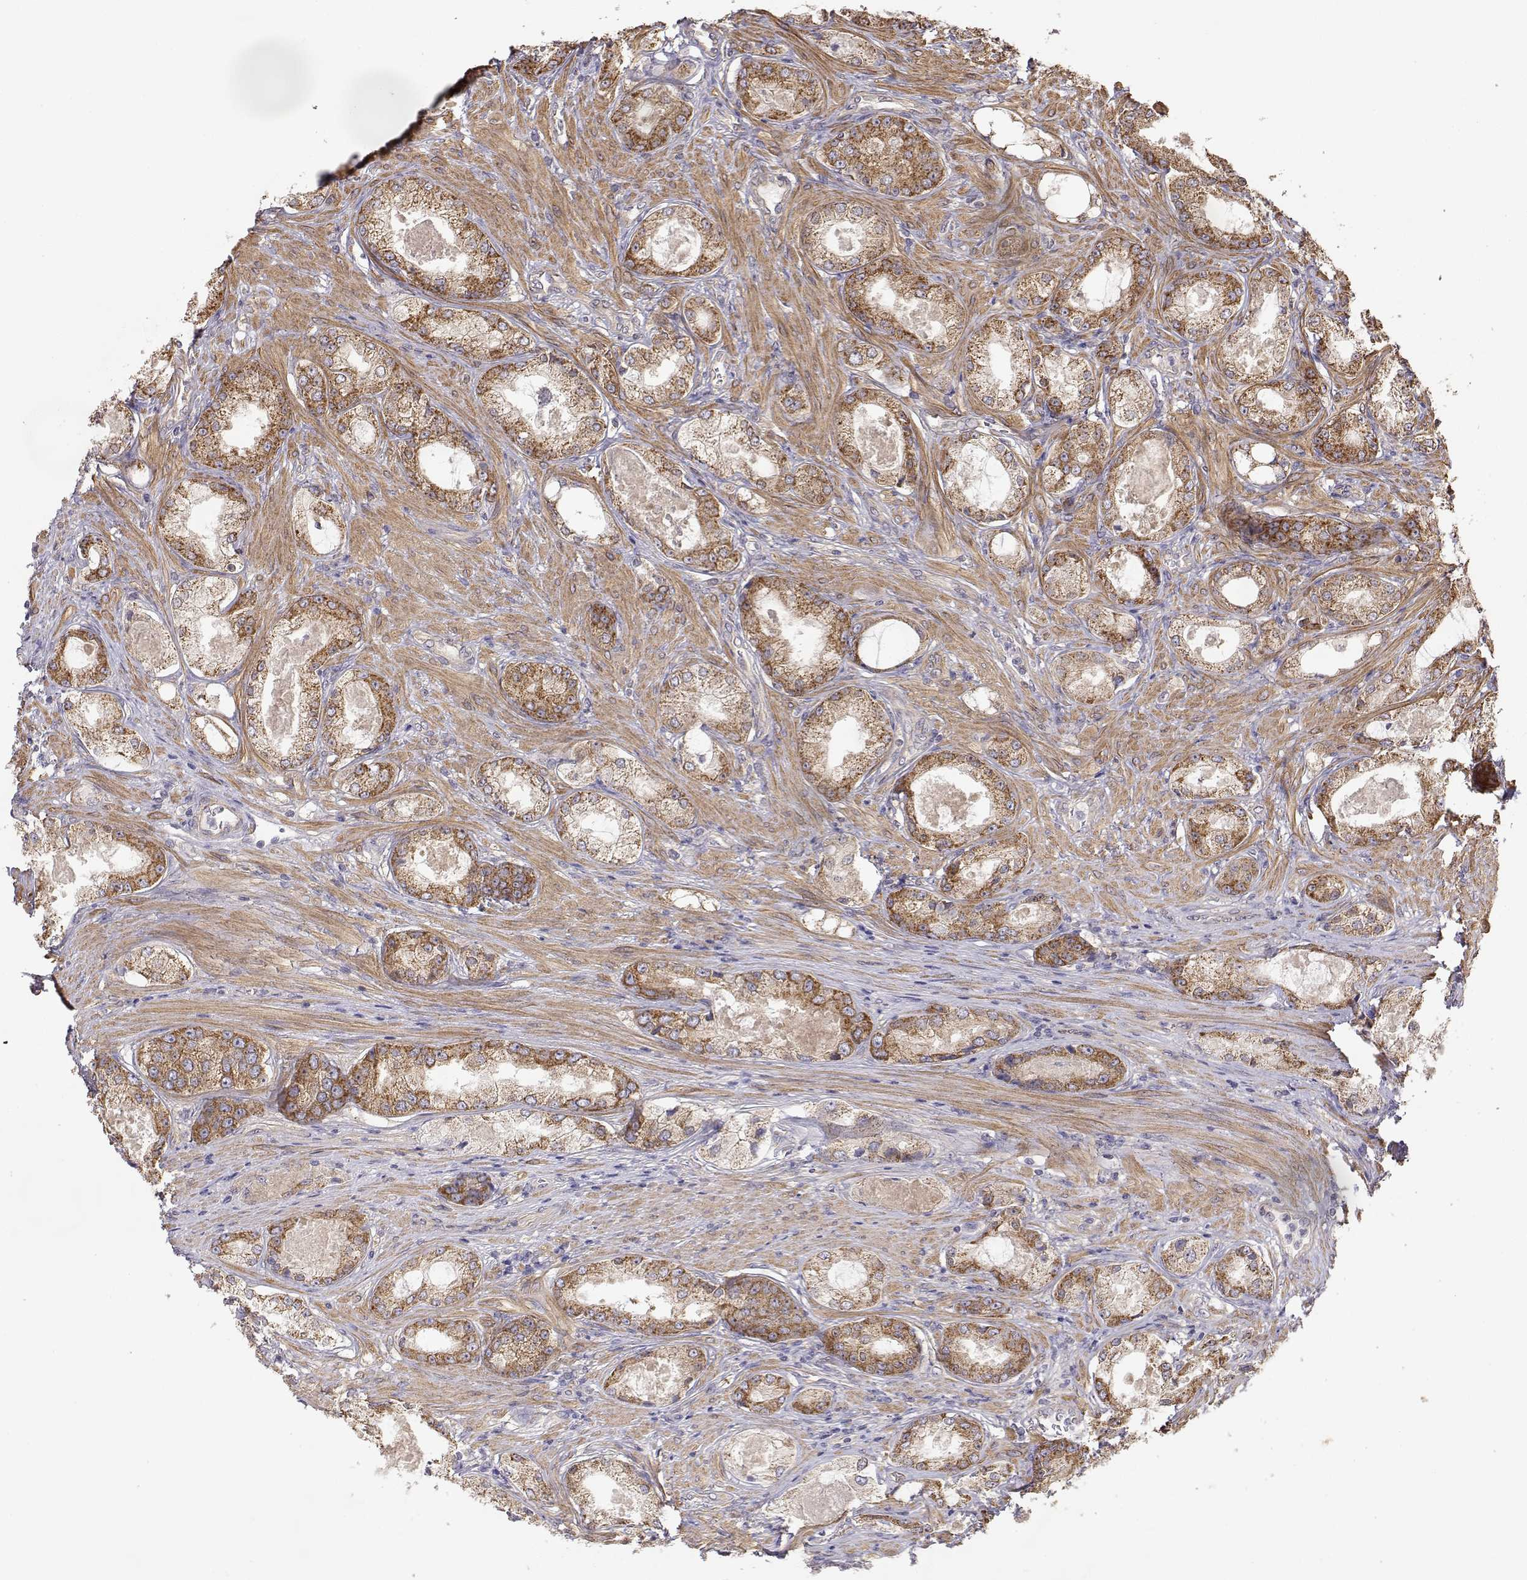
{"staining": {"intensity": "strong", "quantity": ">75%", "location": "cytoplasmic/membranous"}, "tissue": "prostate cancer", "cell_type": "Tumor cells", "image_type": "cancer", "snomed": [{"axis": "morphology", "description": "Adenocarcinoma, Low grade"}, {"axis": "topography", "description": "Prostate"}], "caption": "Immunohistochemistry (IHC) (DAB) staining of prostate cancer shows strong cytoplasmic/membranous protein positivity in about >75% of tumor cells.", "gene": "PAIP1", "patient": {"sex": "male", "age": 68}}